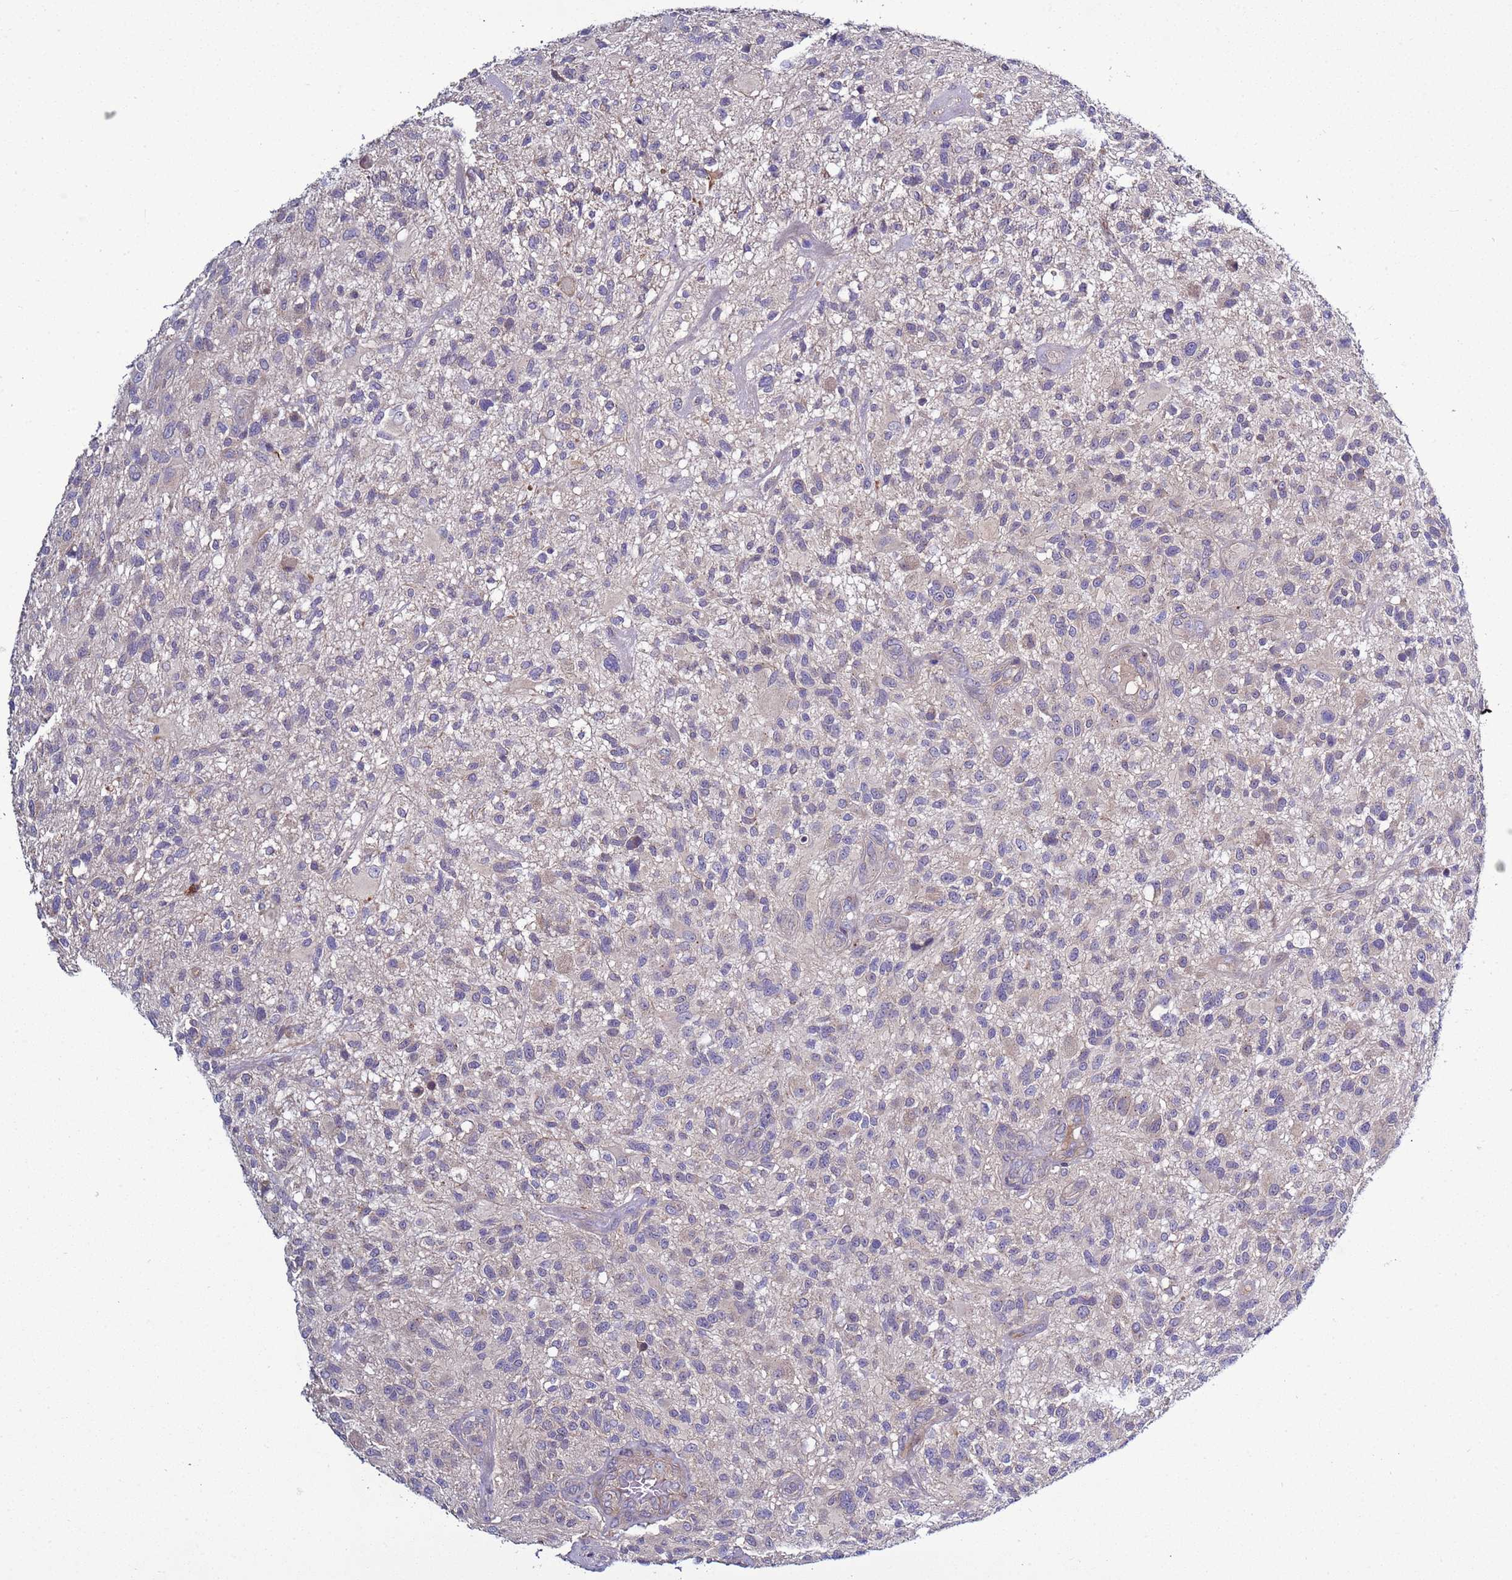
{"staining": {"intensity": "negative", "quantity": "none", "location": "none"}, "tissue": "glioma", "cell_type": "Tumor cells", "image_type": "cancer", "snomed": [{"axis": "morphology", "description": "Glioma, malignant, High grade"}, {"axis": "topography", "description": "Brain"}], "caption": "Tumor cells are negative for protein expression in human malignant glioma (high-grade).", "gene": "RABL2B", "patient": {"sex": "male", "age": 47}}